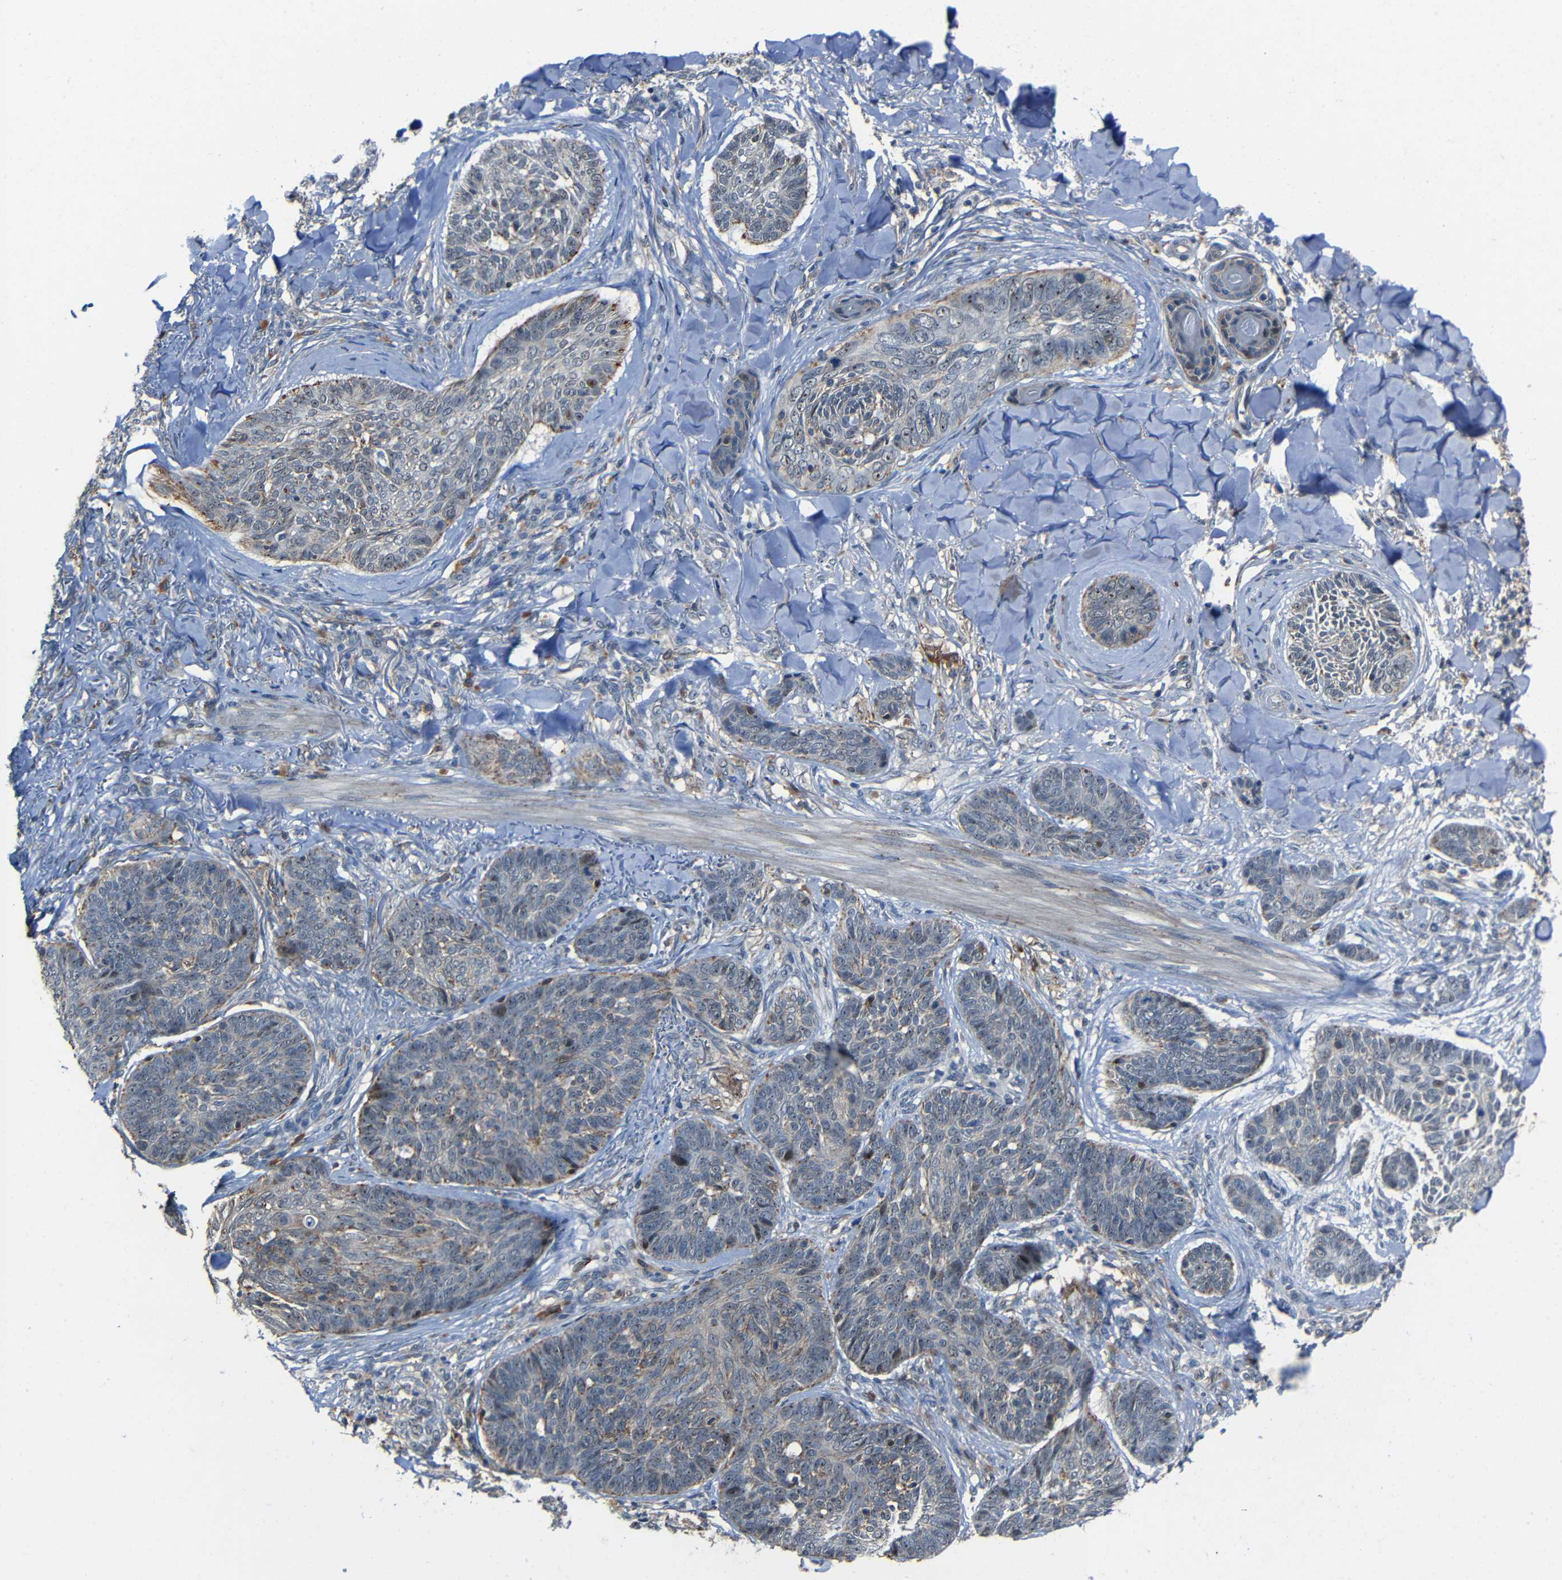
{"staining": {"intensity": "moderate", "quantity": ">75%", "location": "cytoplasmic/membranous,nuclear"}, "tissue": "skin cancer", "cell_type": "Tumor cells", "image_type": "cancer", "snomed": [{"axis": "morphology", "description": "Basal cell carcinoma"}, {"axis": "topography", "description": "Skin"}], "caption": "Immunohistochemical staining of skin cancer (basal cell carcinoma) exhibits moderate cytoplasmic/membranous and nuclear protein expression in approximately >75% of tumor cells.", "gene": "DNAJC5", "patient": {"sex": "male", "age": 43}}